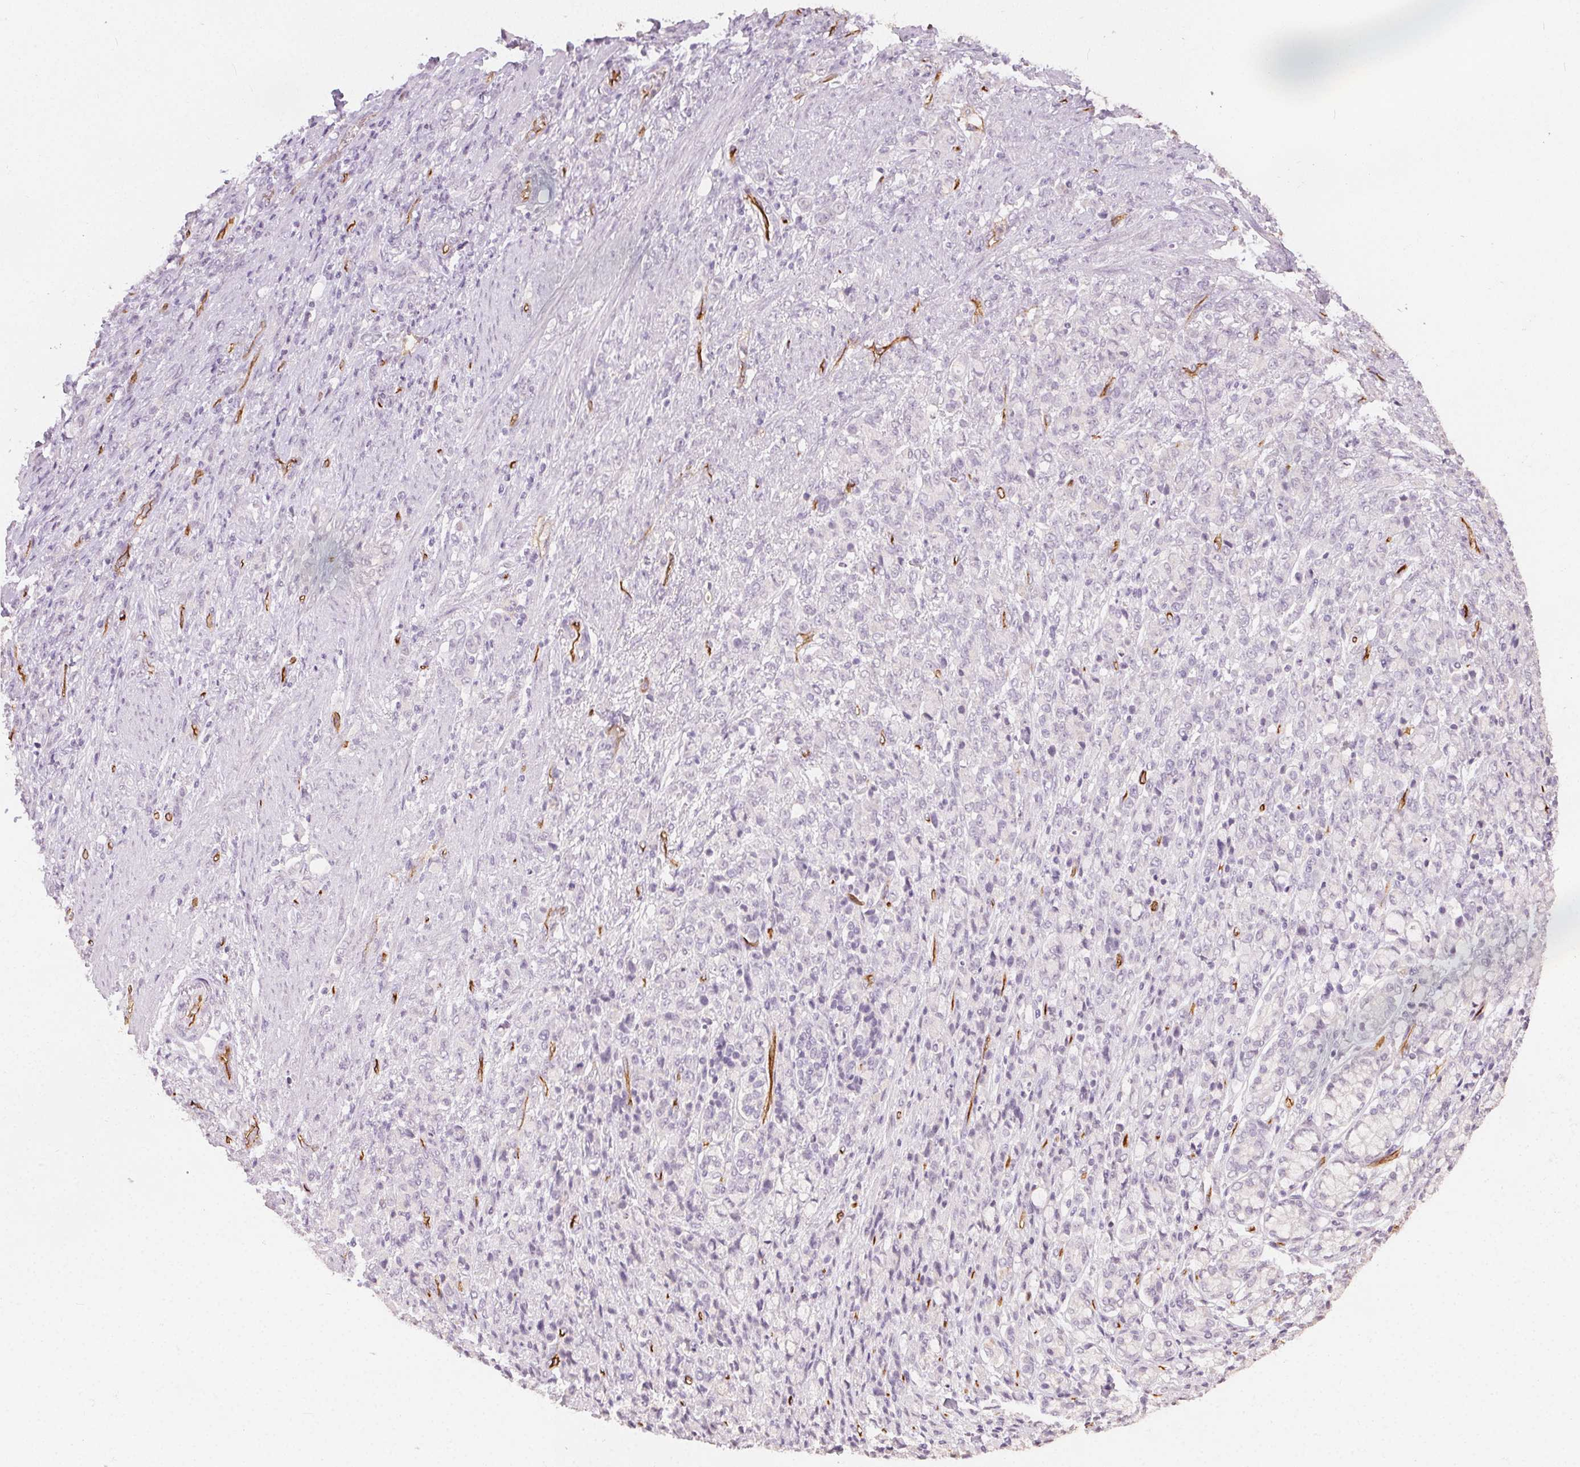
{"staining": {"intensity": "negative", "quantity": "none", "location": "none"}, "tissue": "stomach cancer", "cell_type": "Tumor cells", "image_type": "cancer", "snomed": [{"axis": "morphology", "description": "Adenocarcinoma, NOS"}, {"axis": "topography", "description": "Stomach"}], "caption": "IHC of human stomach adenocarcinoma exhibits no staining in tumor cells. (DAB immunohistochemistry visualized using brightfield microscopy, high magnification).", "gene": "PODXL", "patient": {"sex": "female", "age": 79}}